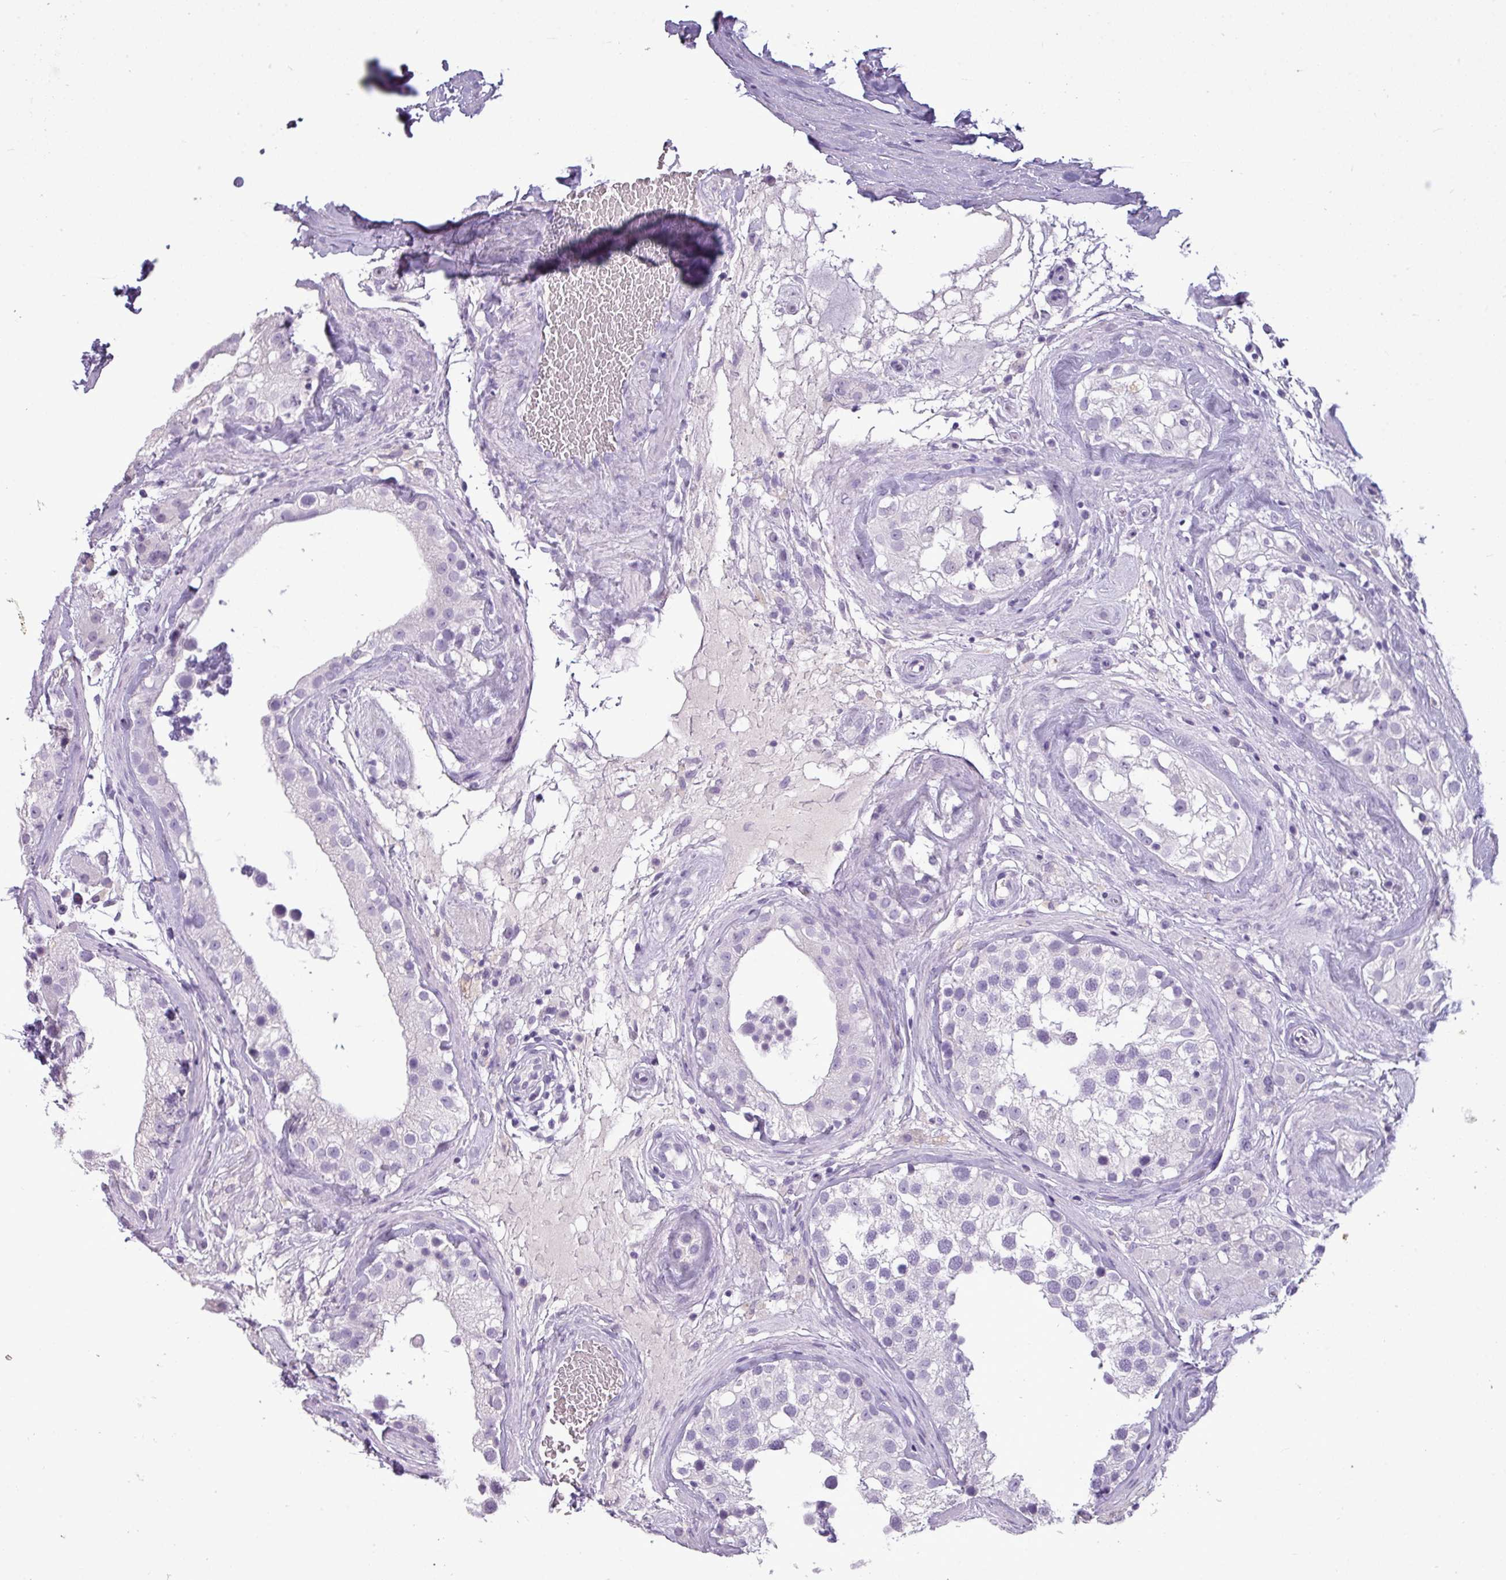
{"staining": {"intensity": "negative", "quantity": "none", "location": "none"}, "tissue": "testis", "cell_type": "Cells in seminiferous ducts", "image_type": "normal", "snomed": [{"axis": "morphology", "description": "Normal tissue, NOS"}, {"axis": "topography", "description": "Testis"}], "caption": "Immunohistochemical staining of unremarkable human testis reveals no significant positivity in cells in seminiferous ducts.", "gene": "TMEM91", "patient": {"sex": "male", "age": 46}}